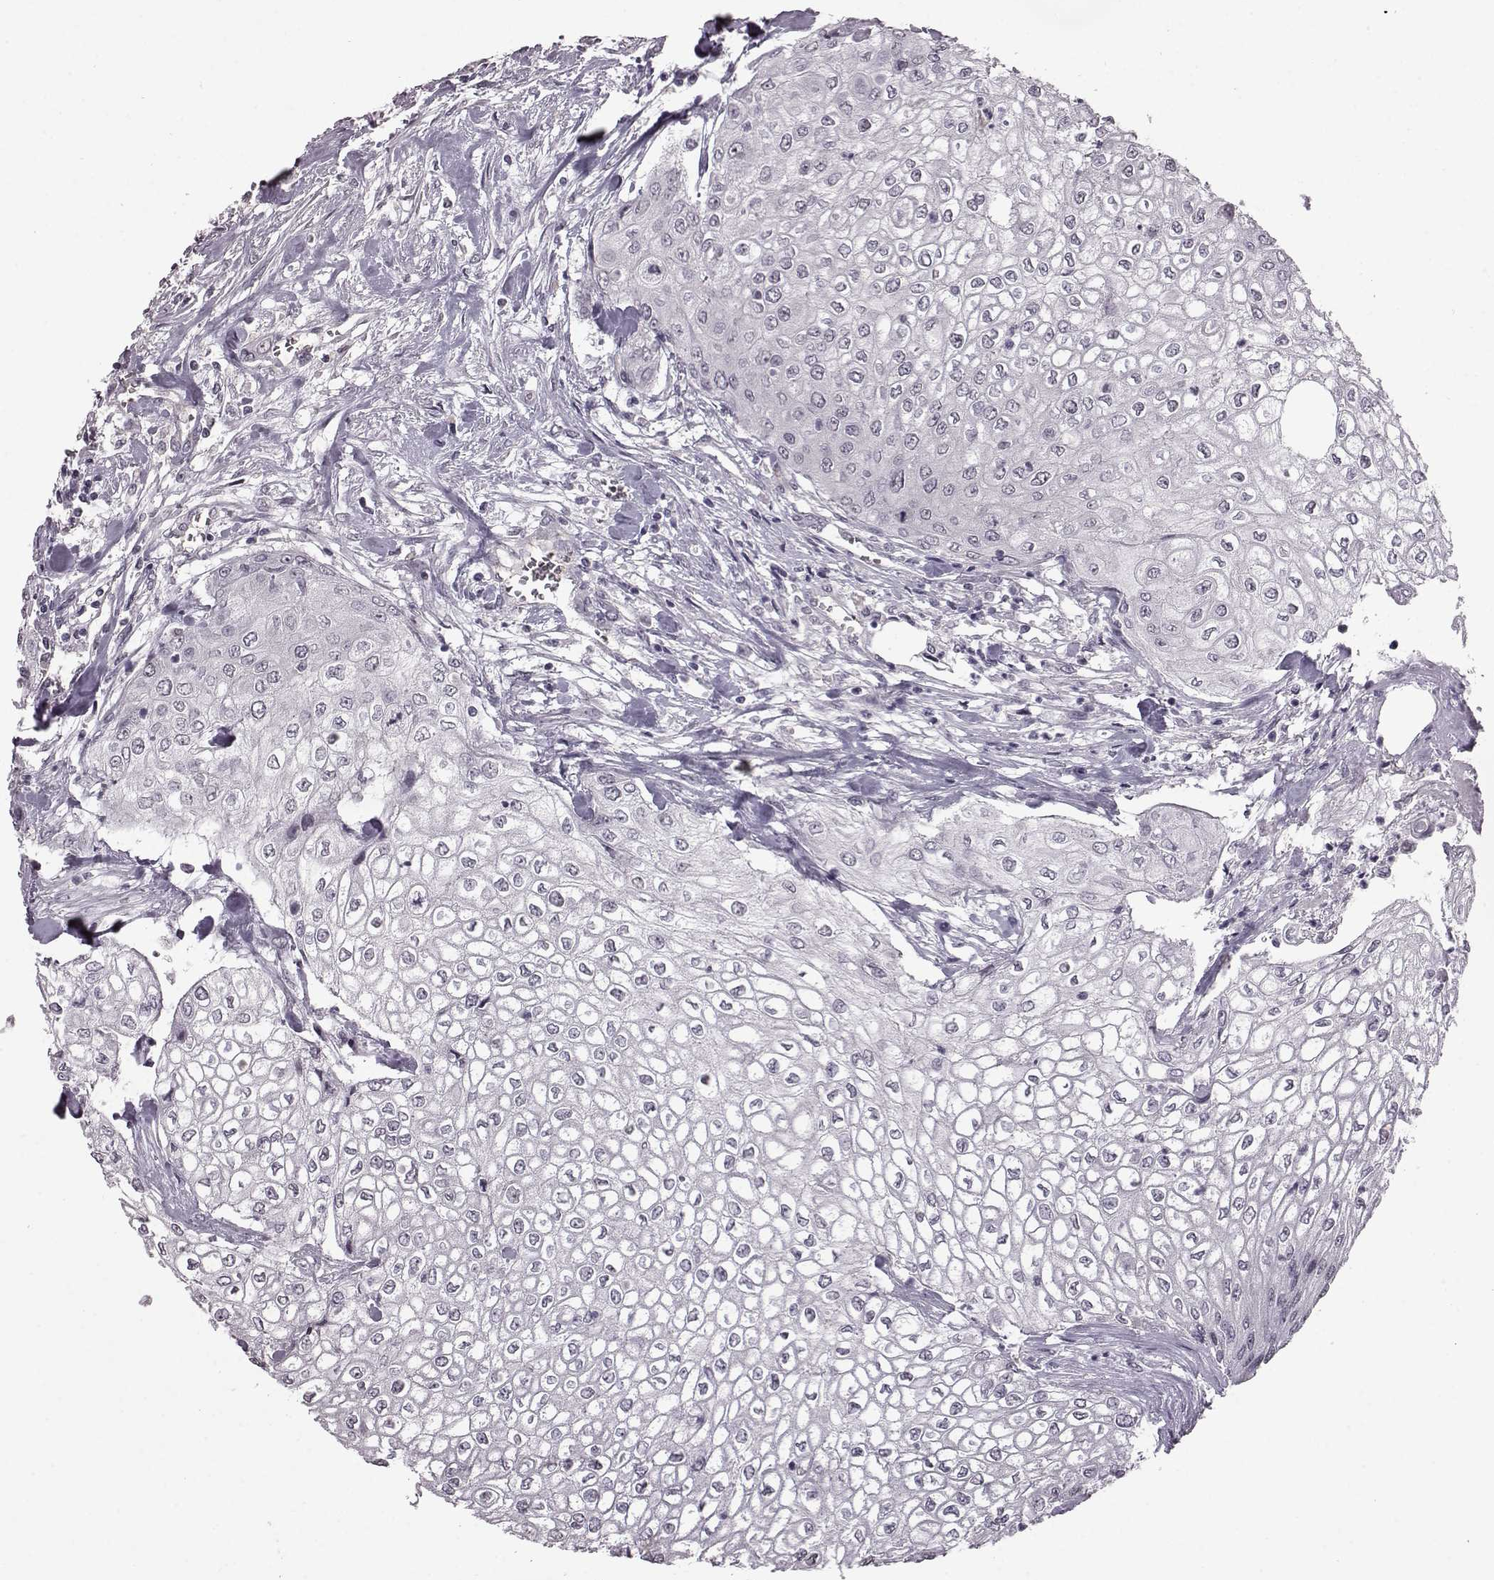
{"staining": {"intensity": "negative", "quantity": "none", "location": "none"}, "tissue": "urothelial cancer", "cell_type": "Tumor cells", "image_type": "cancer", "snomed": [{"axis": "morphology", "description": "Urothelial carcinoma, High grade"}, {"axis": "topography", "description": "Urinary bladder"}], "caption": "Human urothelial cancer stained for a protein using immunohistochemistry (IHC) demonstrates no staining in tumor cells.", "gene": "PROP1", "patient": {"sex": "male", "age": 62}}